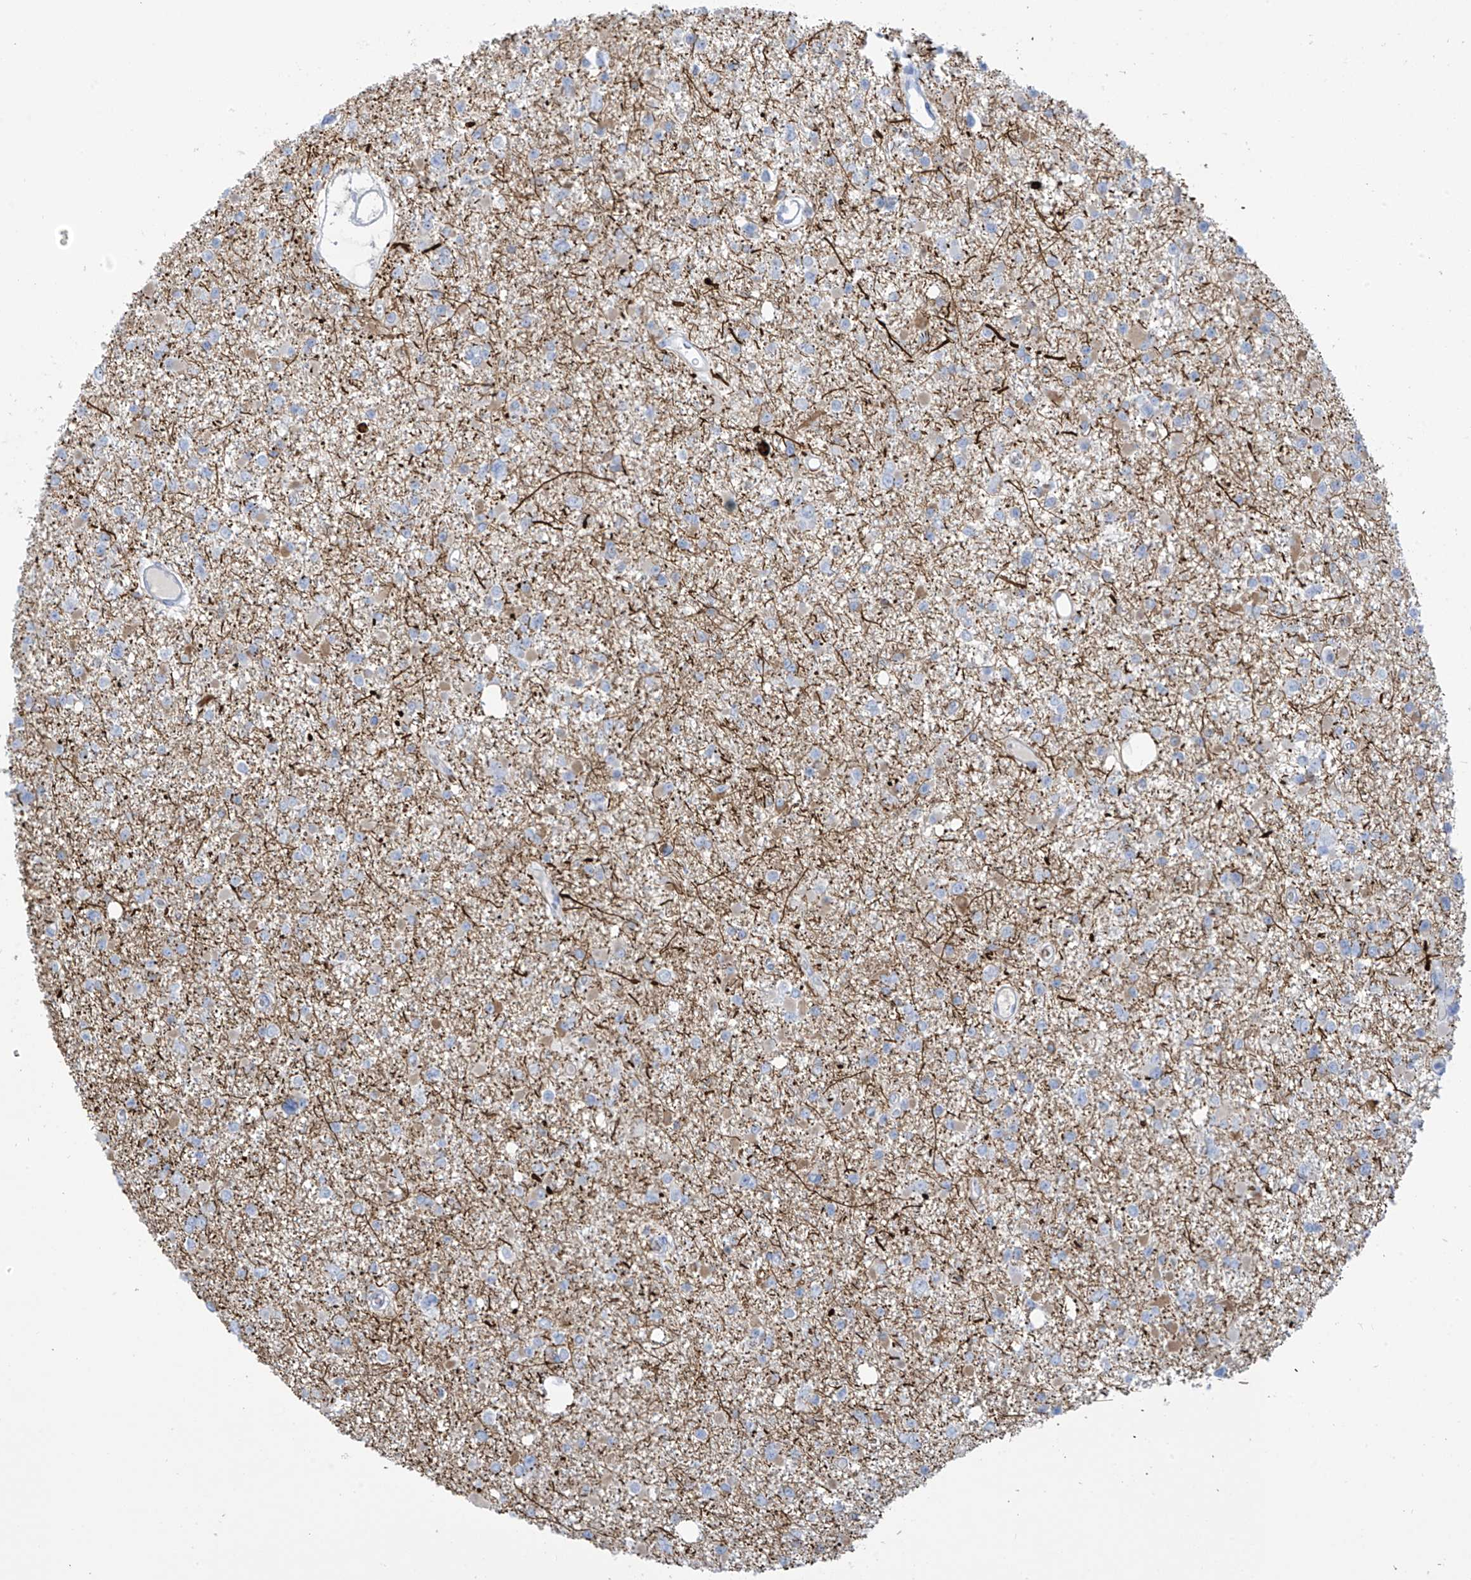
{"staining": {"intensity": "negative", "quantity": "none", "location": "none"}, "tissue": "glioma", "cell_type": "Tumor cells", "image_type": "cancer", "snomed": [{"axis": "morphology", "description": "Glioma, malignant, Low grade"}, {"axis": "topography", "description": "Brain"}], "caption": "High power microscopy micrograph of an immunohistochemistry (IHC) micrograph of low-grade glioma (malignant), revealing no significant expression in tumor cells. The staining was performed using DAB to visualize the protein expression in brown, while the nuclei were stained in blue with hematoxylin (Magnification: 20x).", "gene": "TRMT2B", "patient": {"sex": "female", "age": 22}}